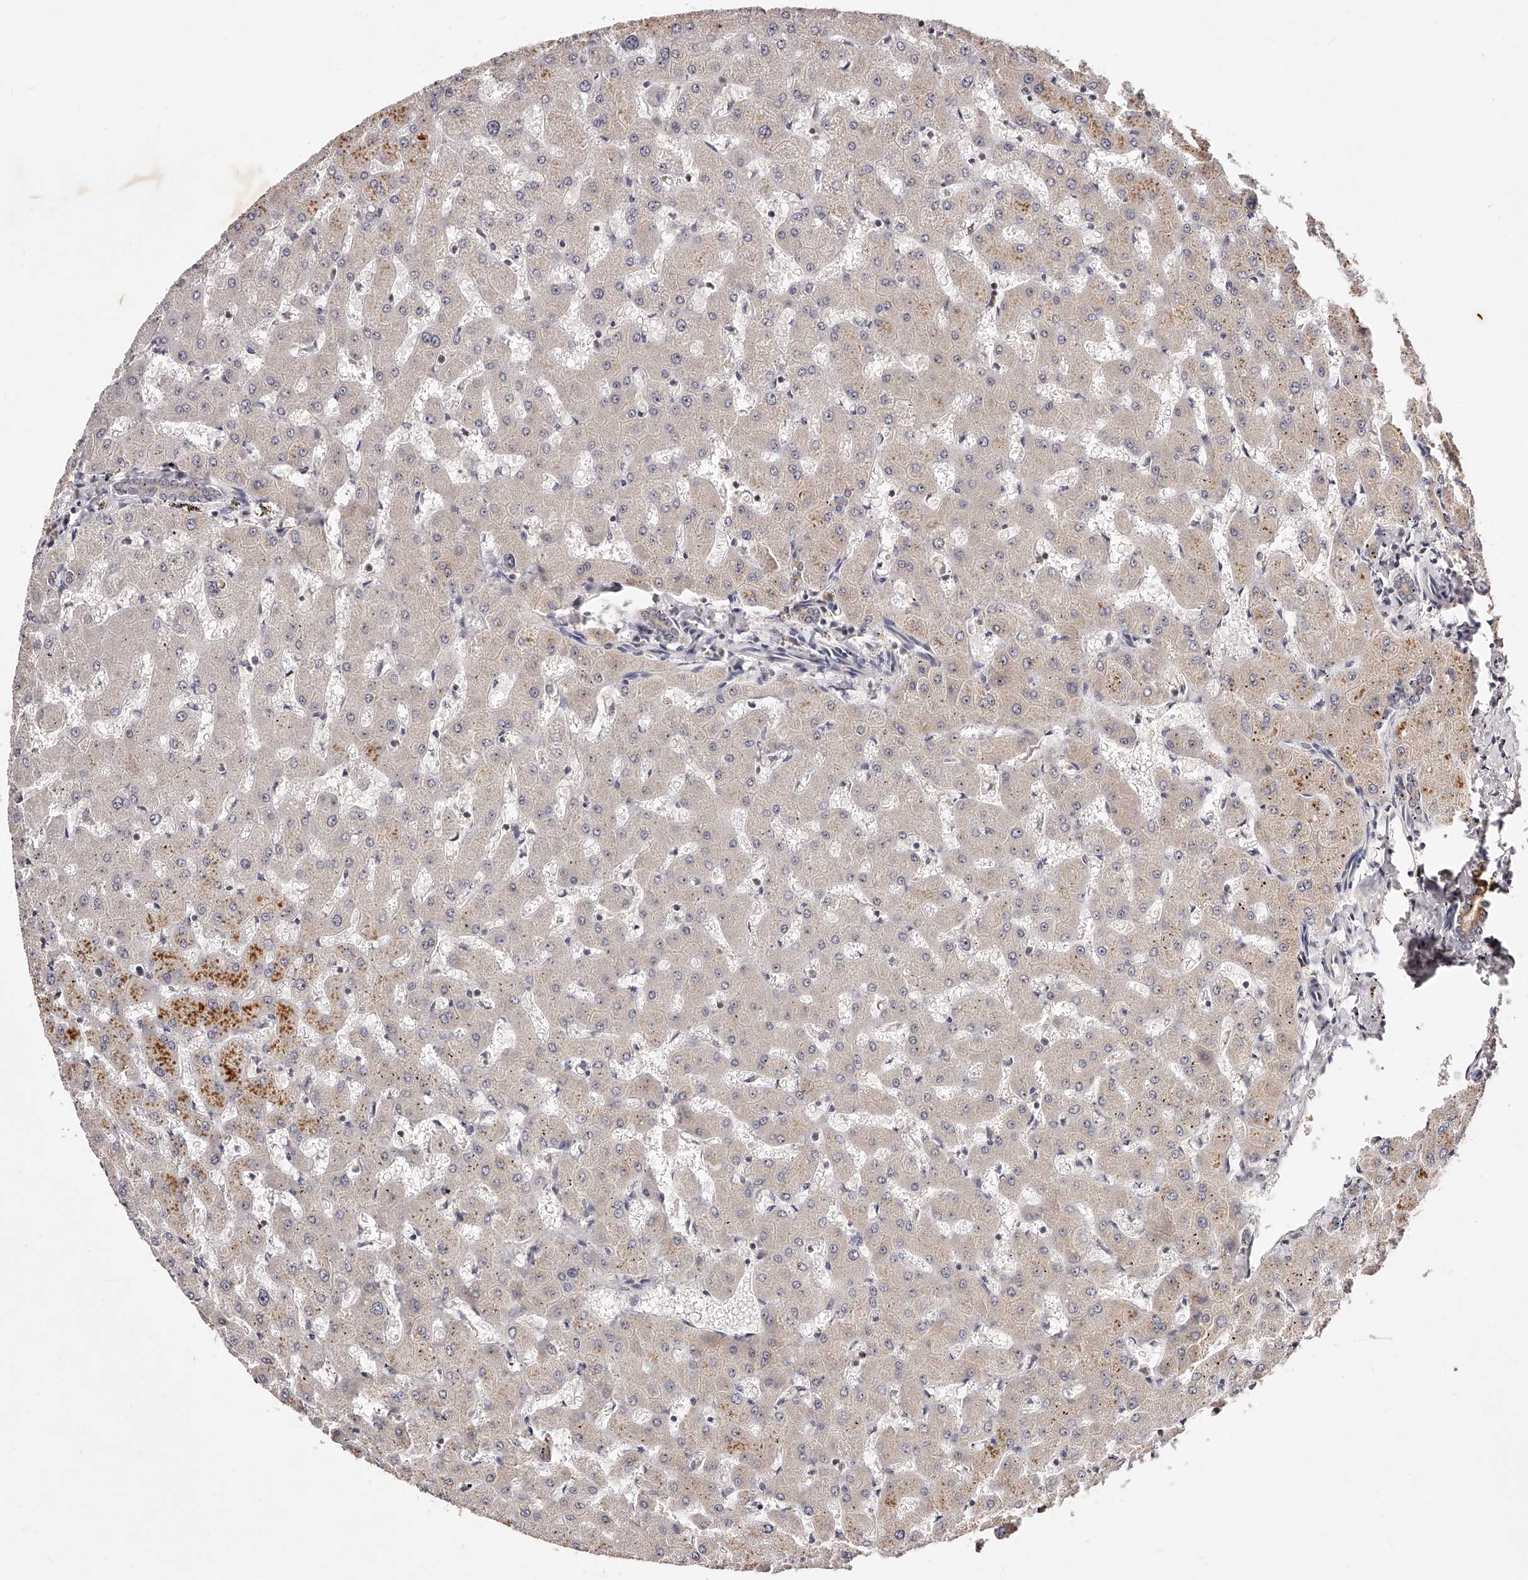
{"staining": {"intensity": "moderate", "quantity": "25%-75%", "location": "cytoplasmic/membranous"}, "tissue": "liver", "cell_type": "Cholangiocytes", "image_type": "normal", "snomed": [{"axis": "morphology", "description": "Normal tissue, NOS"}, {"axis": "topography", "description": "Liver"}], "caption": "Immunohistochemical staining of unremarkable human liver shows medium levels of moderate cytoplasmic/membranous expression in approximately 25%-75% of cholangiocytes. Using DAB (brown) and hematoxylin (blue) stains, captured at high magnification using brightfield microscopy.", "gene": "PHACTR1", "patient": {"sex": "female", "age": 63}}